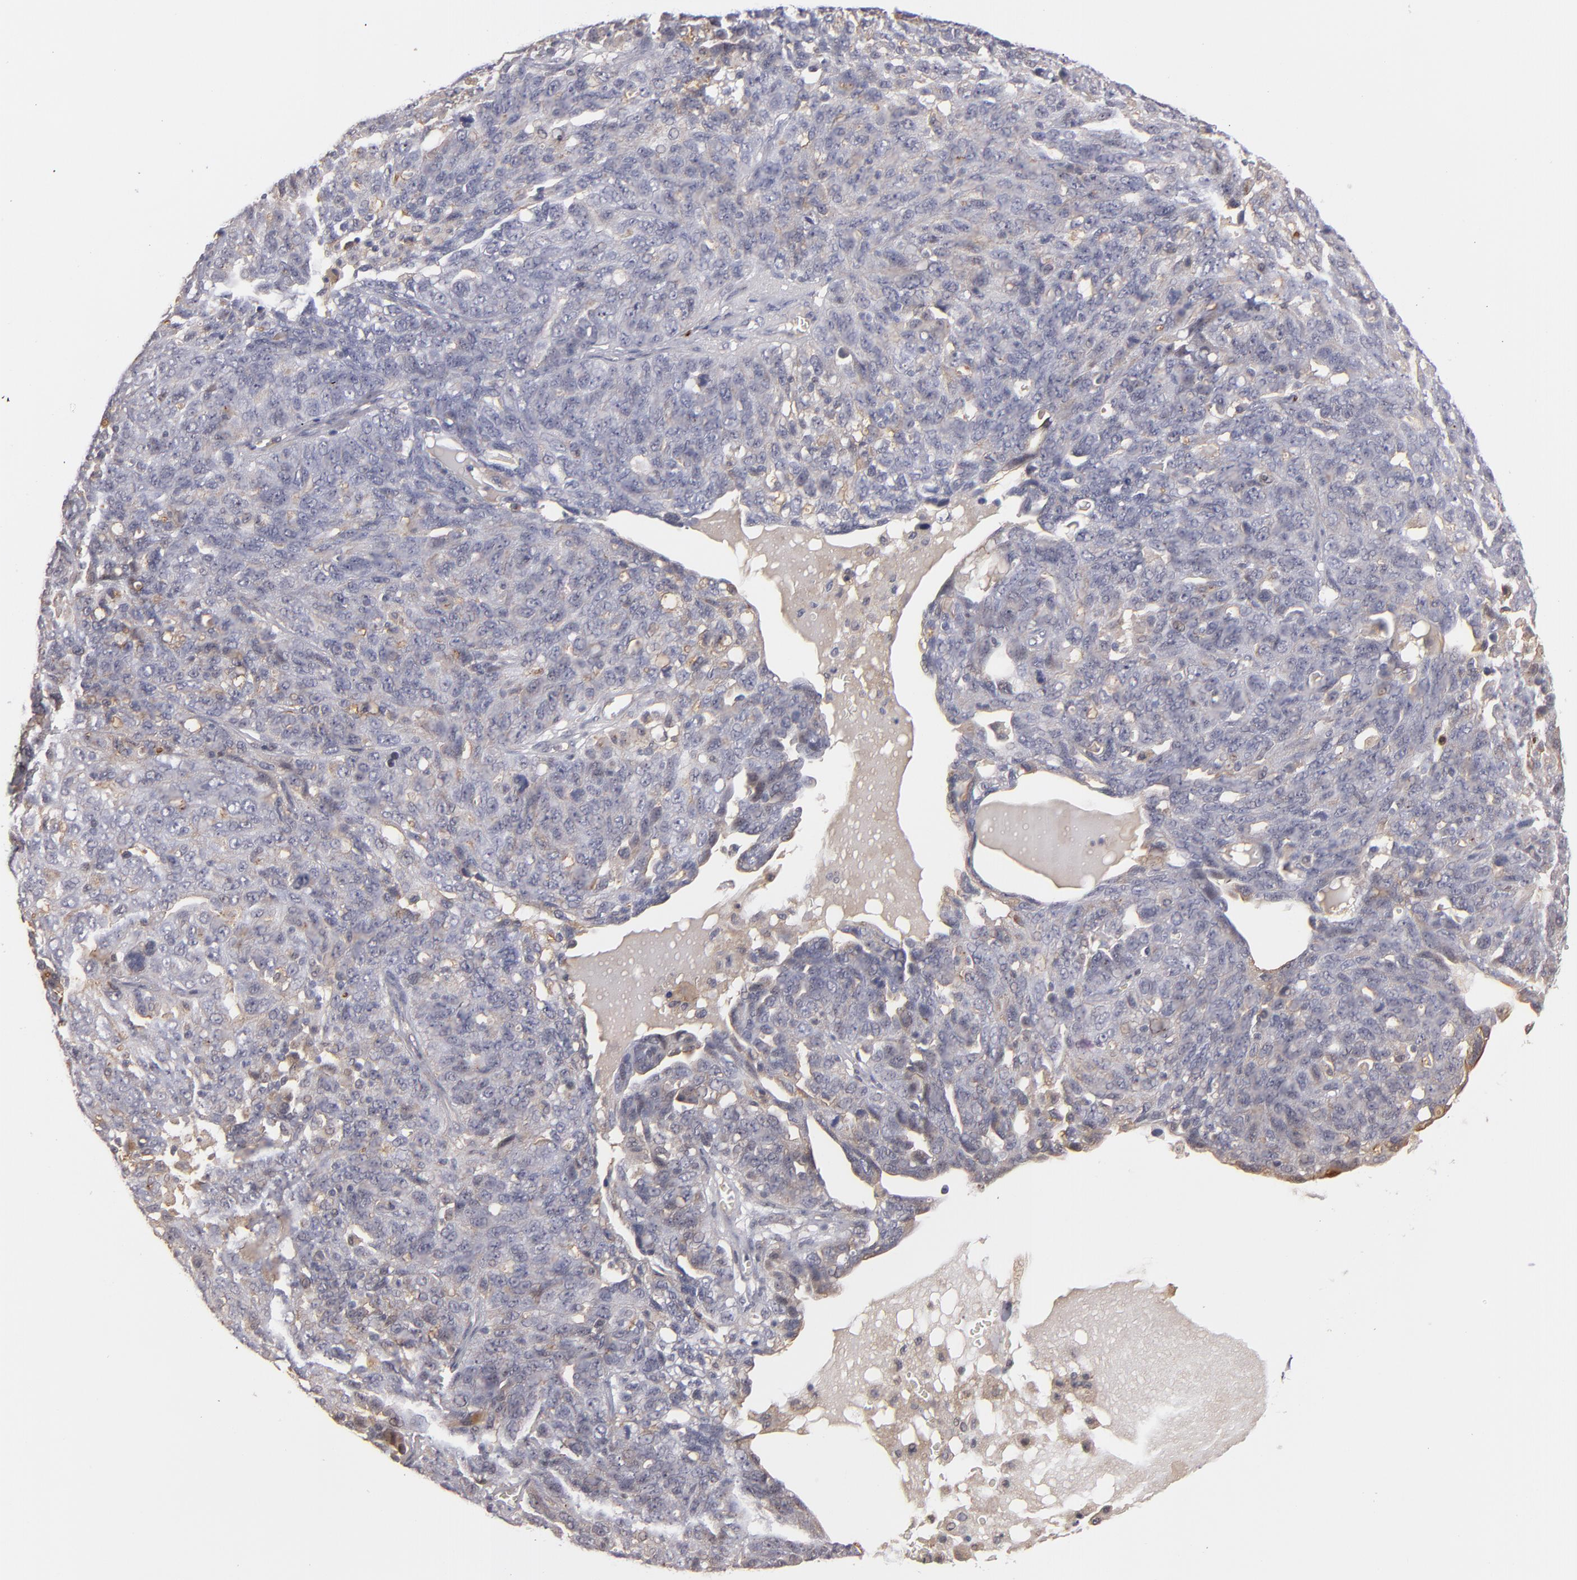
{"staining": {"intensity": "weak", "quantity": "25%-75%", "location": "cytoplasmic/membranous"}, "tissue": "ovarian cancer", "cell_type": "Tumor cells", "image_type": "cancer", "snomed": [{"axis": "morphology", "description": "Cystadenocarcinoma, serous, NOS"}, {"axis": "topography", "description": "Ovary"}], "caption": "A photomicrograph showing weak cytoplasmic/membranous expression in about 25%-75% of tumor cells in ovarian cancer, as visualized by brown immunohistochemical staining.", "gene": "STX3", "patient": {"sex": "female", "age": 71}}